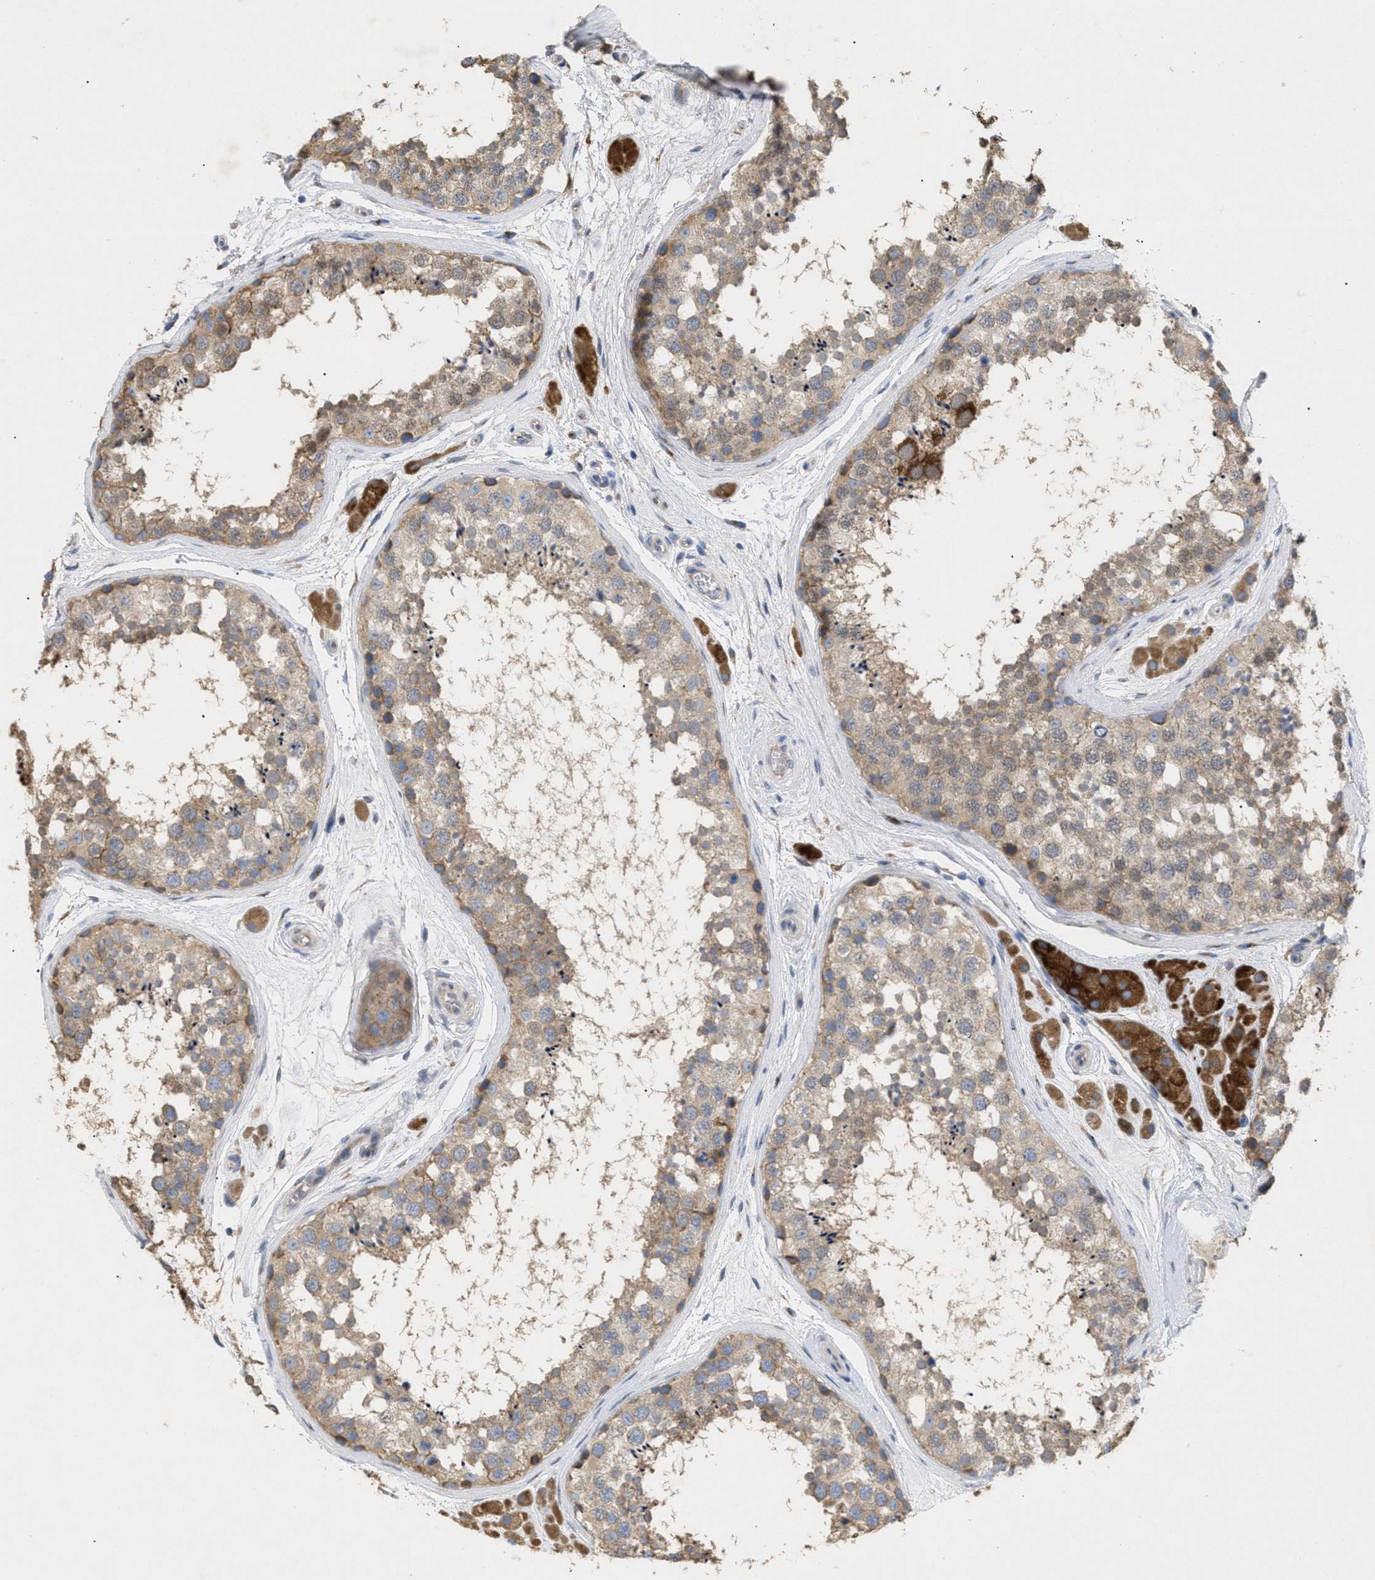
{"staining": {"intensity": "moderate", "quantity": ">75%", "location": "cytoplasmic/membranous"}, "tissue": "testis", "cell_type": "Cells in seminiferous ducts", "image_type": "normal", "snomed": [{"axis": "morphology", "description": "Normal tissue, NOS"}, {"axis": "topography", "description": "Testis"}], "caption": "Protein positivity by IHC shows moderate cytoplasmic/membranous staining in about >75% of cells in seminiferous ducts in normal testis.", "gene": "SLC50A1", "patient": {"sex": "male", "age": 56}}